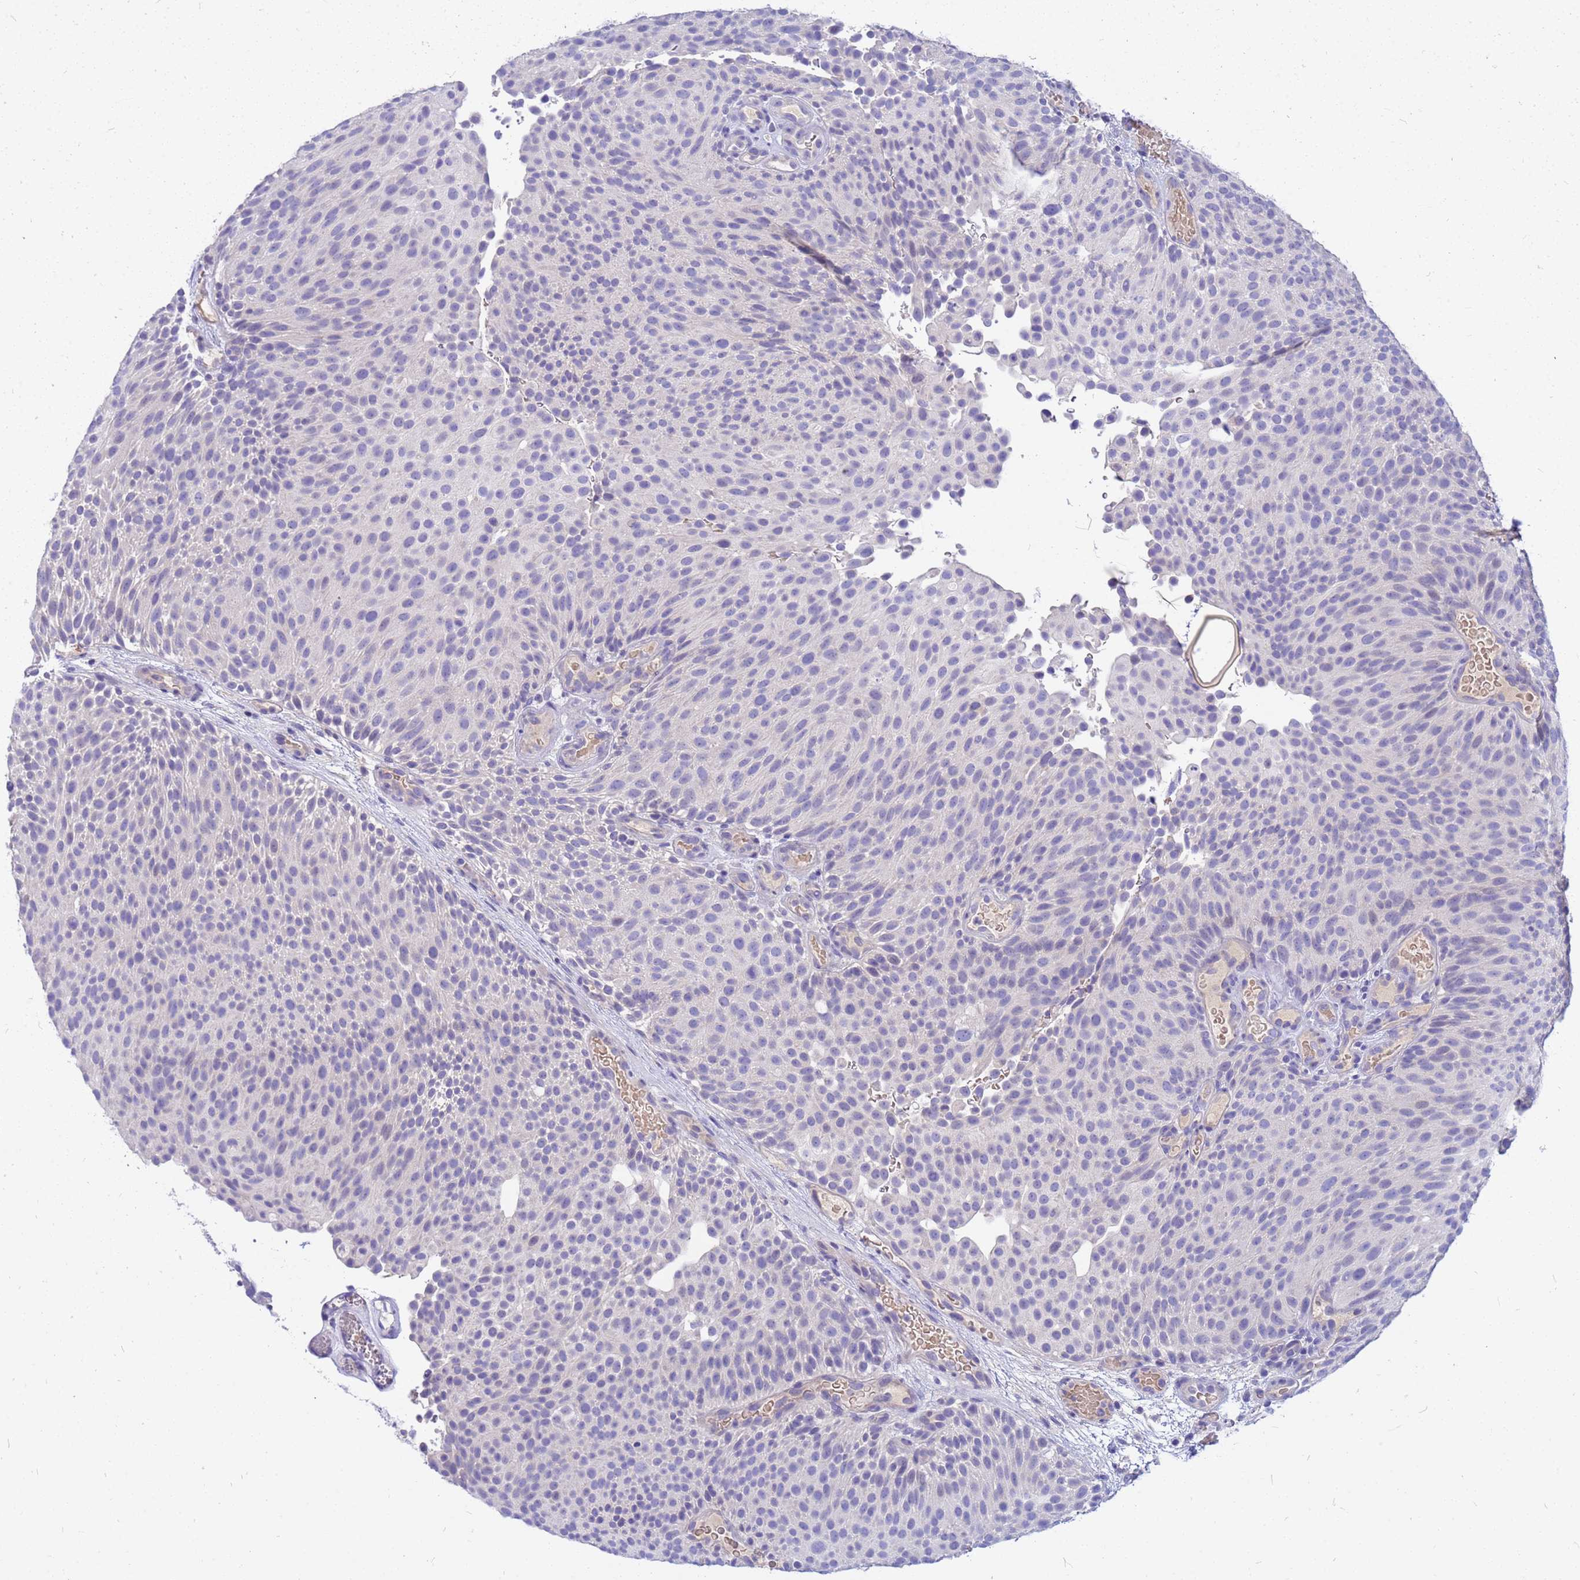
{"staining": {"intensity": "negative", "quantity": "none", "location": "none"}, "tissue": "urothelial cancer", "cell_type": "Tumor cells", "image_type": "cancer", "snomed": [{"axis": "morphology", "description": "Urothelial carcinoma, Low grade"}, {"axis": "topography", "description": "Urinary bladder"}], "caption": "Tumor cells show no significant protein positivity in low-grade urothelial carcinoma.", "gene": "DPRX", "patient": {"sex": "male", "age": 78}}